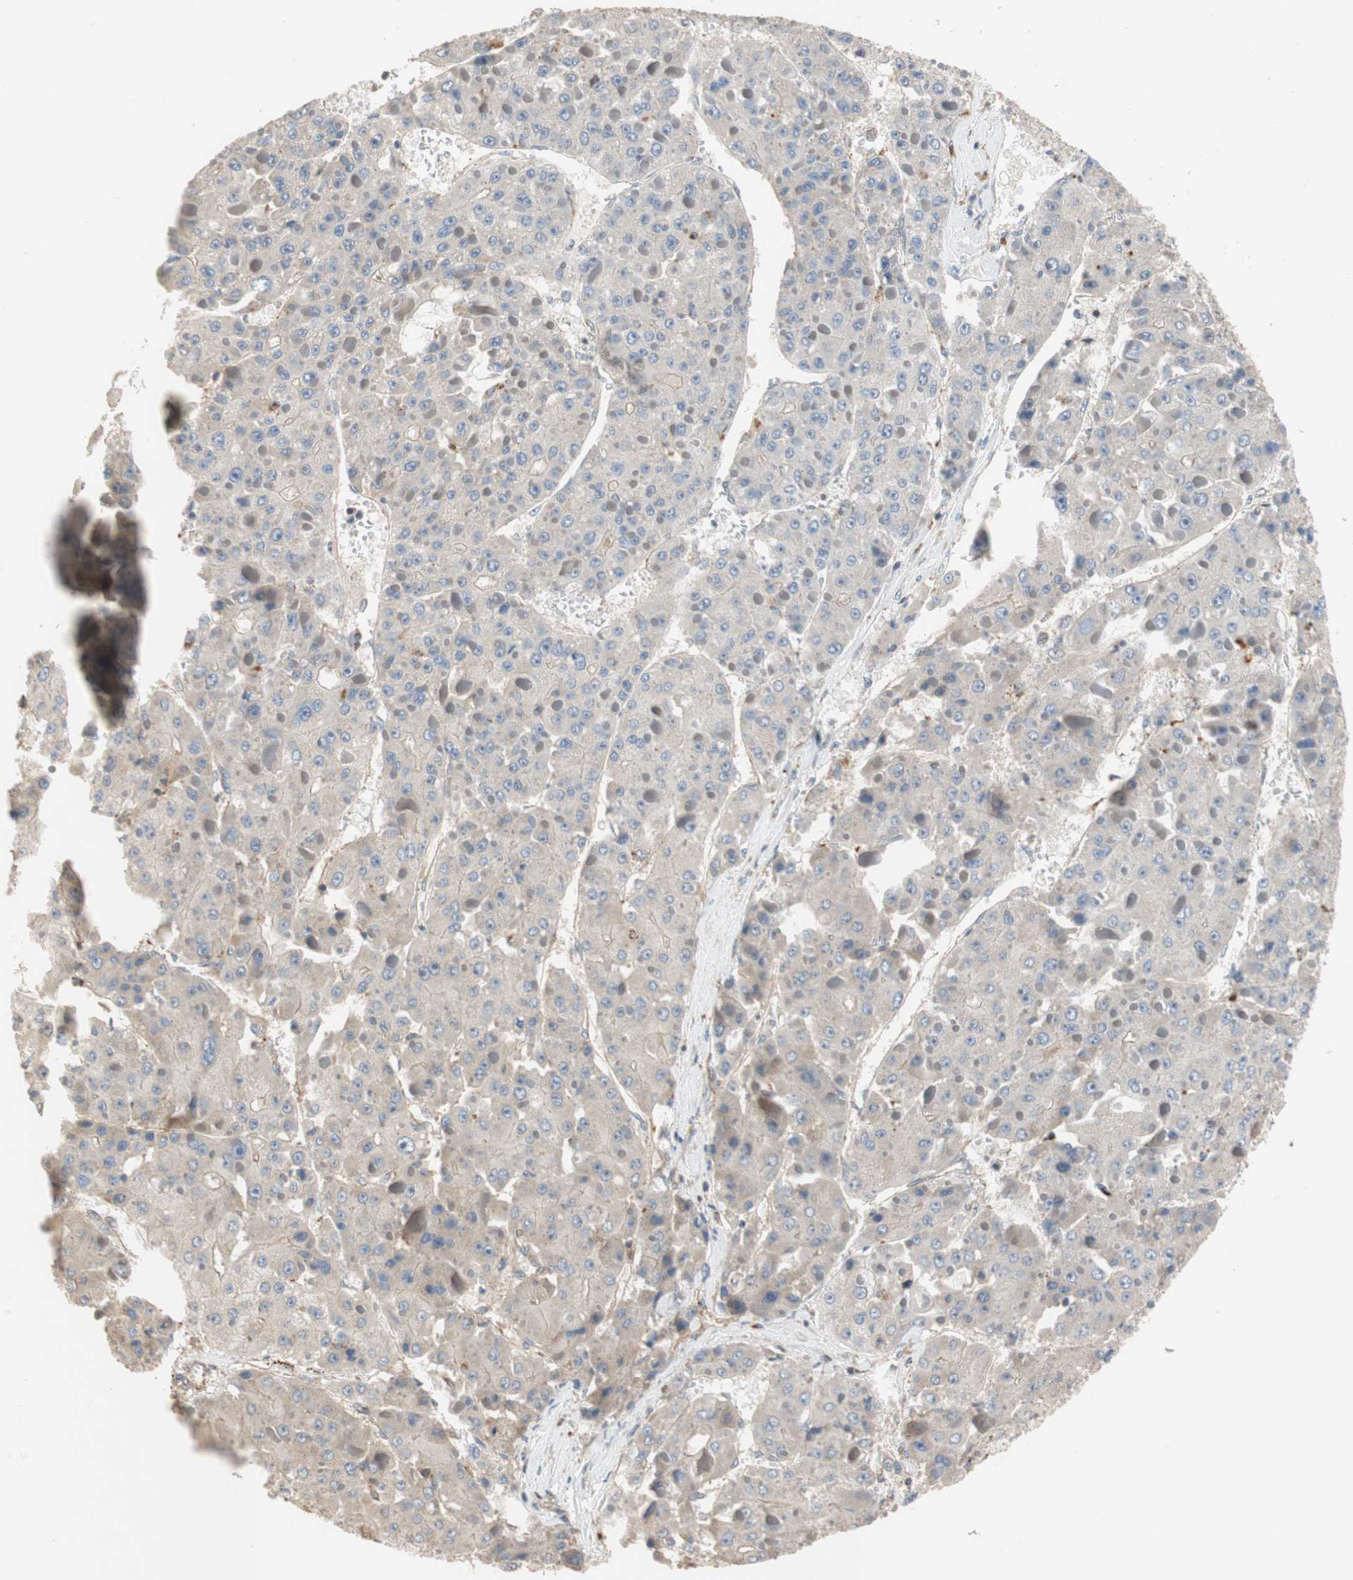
{"staining": {"intensity": "weak", "quantity": "<25%", "location": "cytoplasmic/membranous"}, "tissue": "liver cancer", "cell_type": "Tumor cells", "image_type": "cancer", "snomed": [{"axis": "morphology", "description": "Carcinoma, Hepatocellular, NOS"}, {"axis": "topography", "description": "Liver"}], "caption": "A high-resolution image shows immunohistochemistry staining of liver cancer (hepatocellular carcinoma), which demonstrates no significant positivity in tumor cells.", "gene": "MAP4K2", "patient": {"sex": "female", "age": 73}}